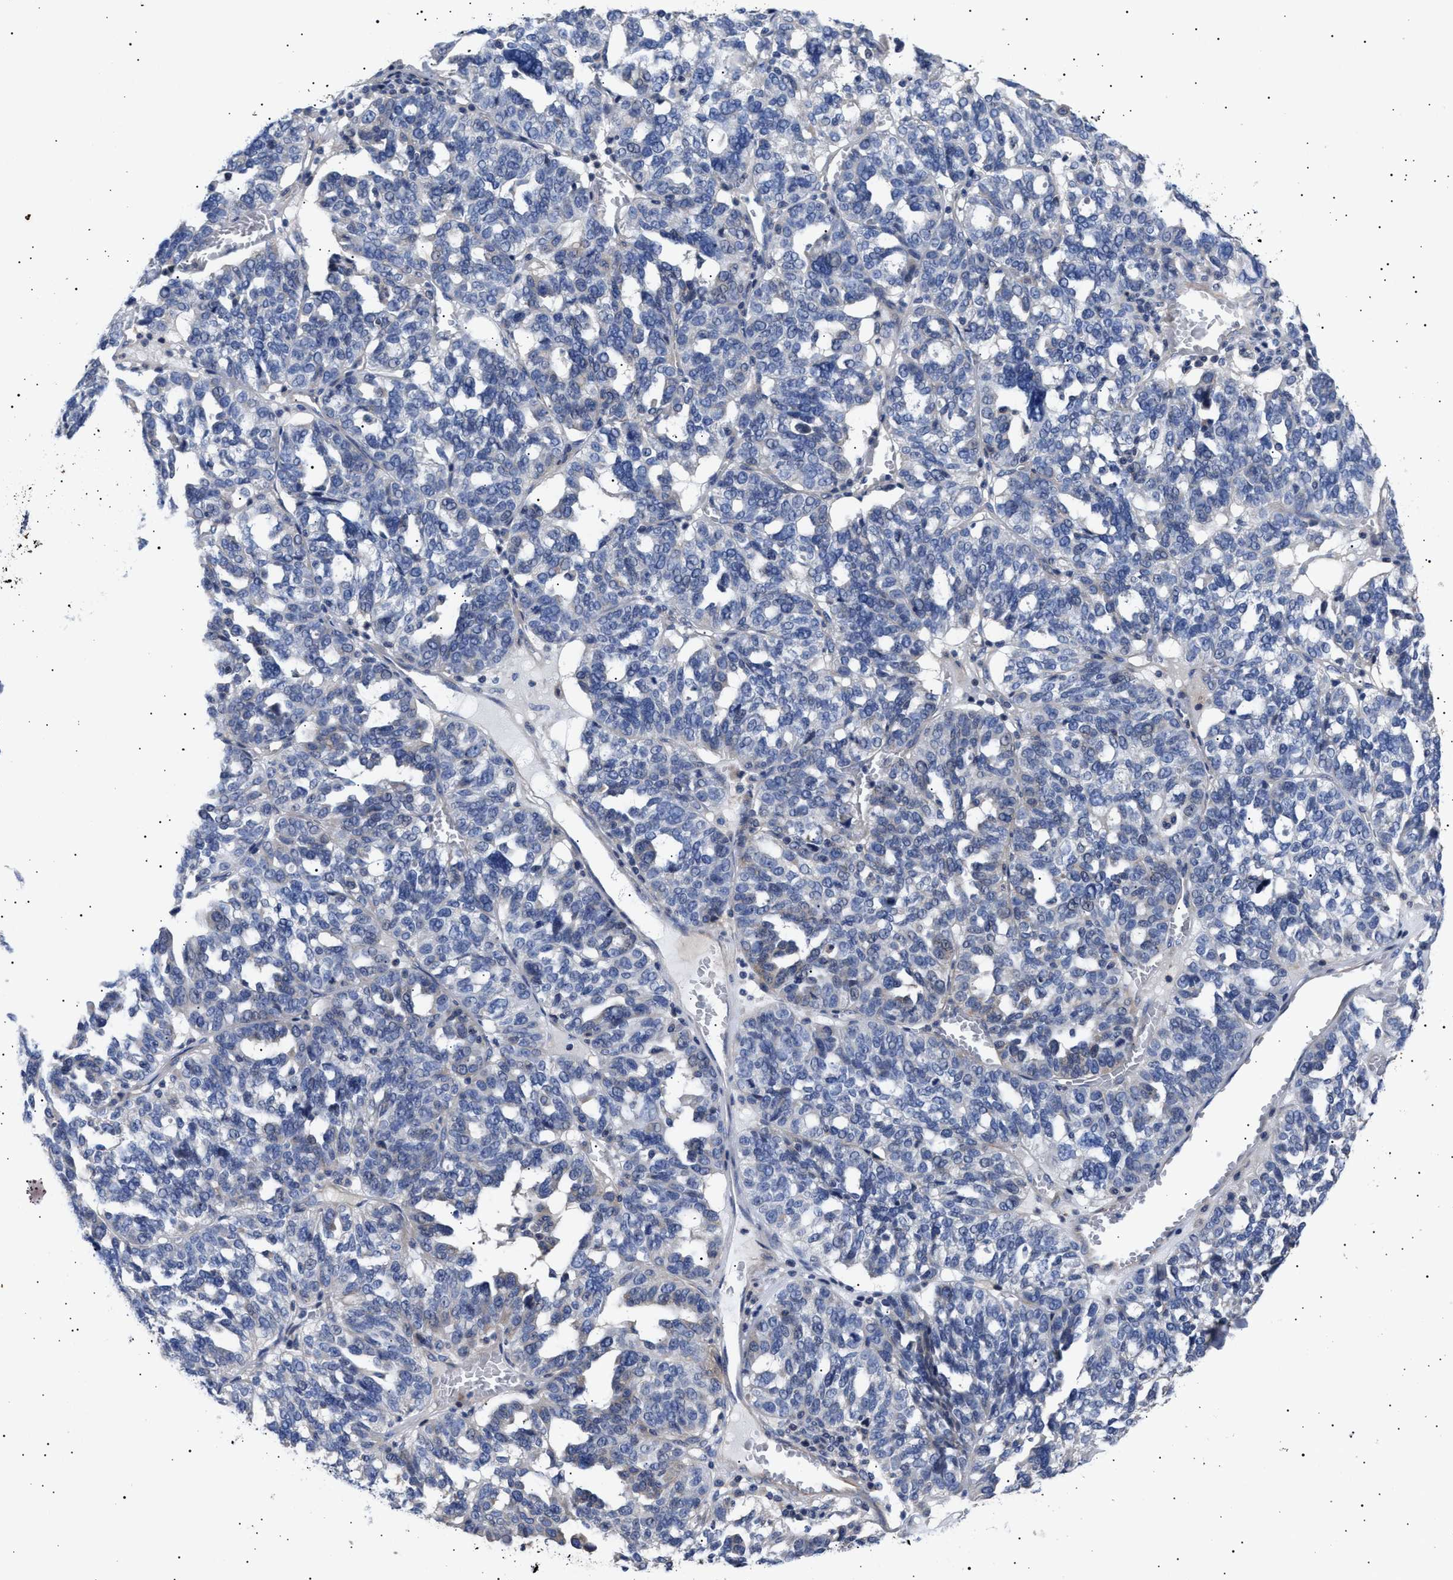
{"staining": {"intensity": "negative", "quantity": "none", "location": "none"}, "tissue": "ovarian cancer", "cell_type": "Tumor cells", "image_type": "cancer", "snomed": [{"axis": "morphology", "description": "Cystadenocarcinoma, serous, NOS"}, {"axis": "topography", "description": "Ovary"}], "caption": "IHC of ovarian serous cystadenocarcinoma demonstrates no positivity in tumor cells. (DAB IHC visualized using brightfield microscopy, high magnification).", "gene": "HEMGN", "patient": {"sex": "female", "age": 59}}